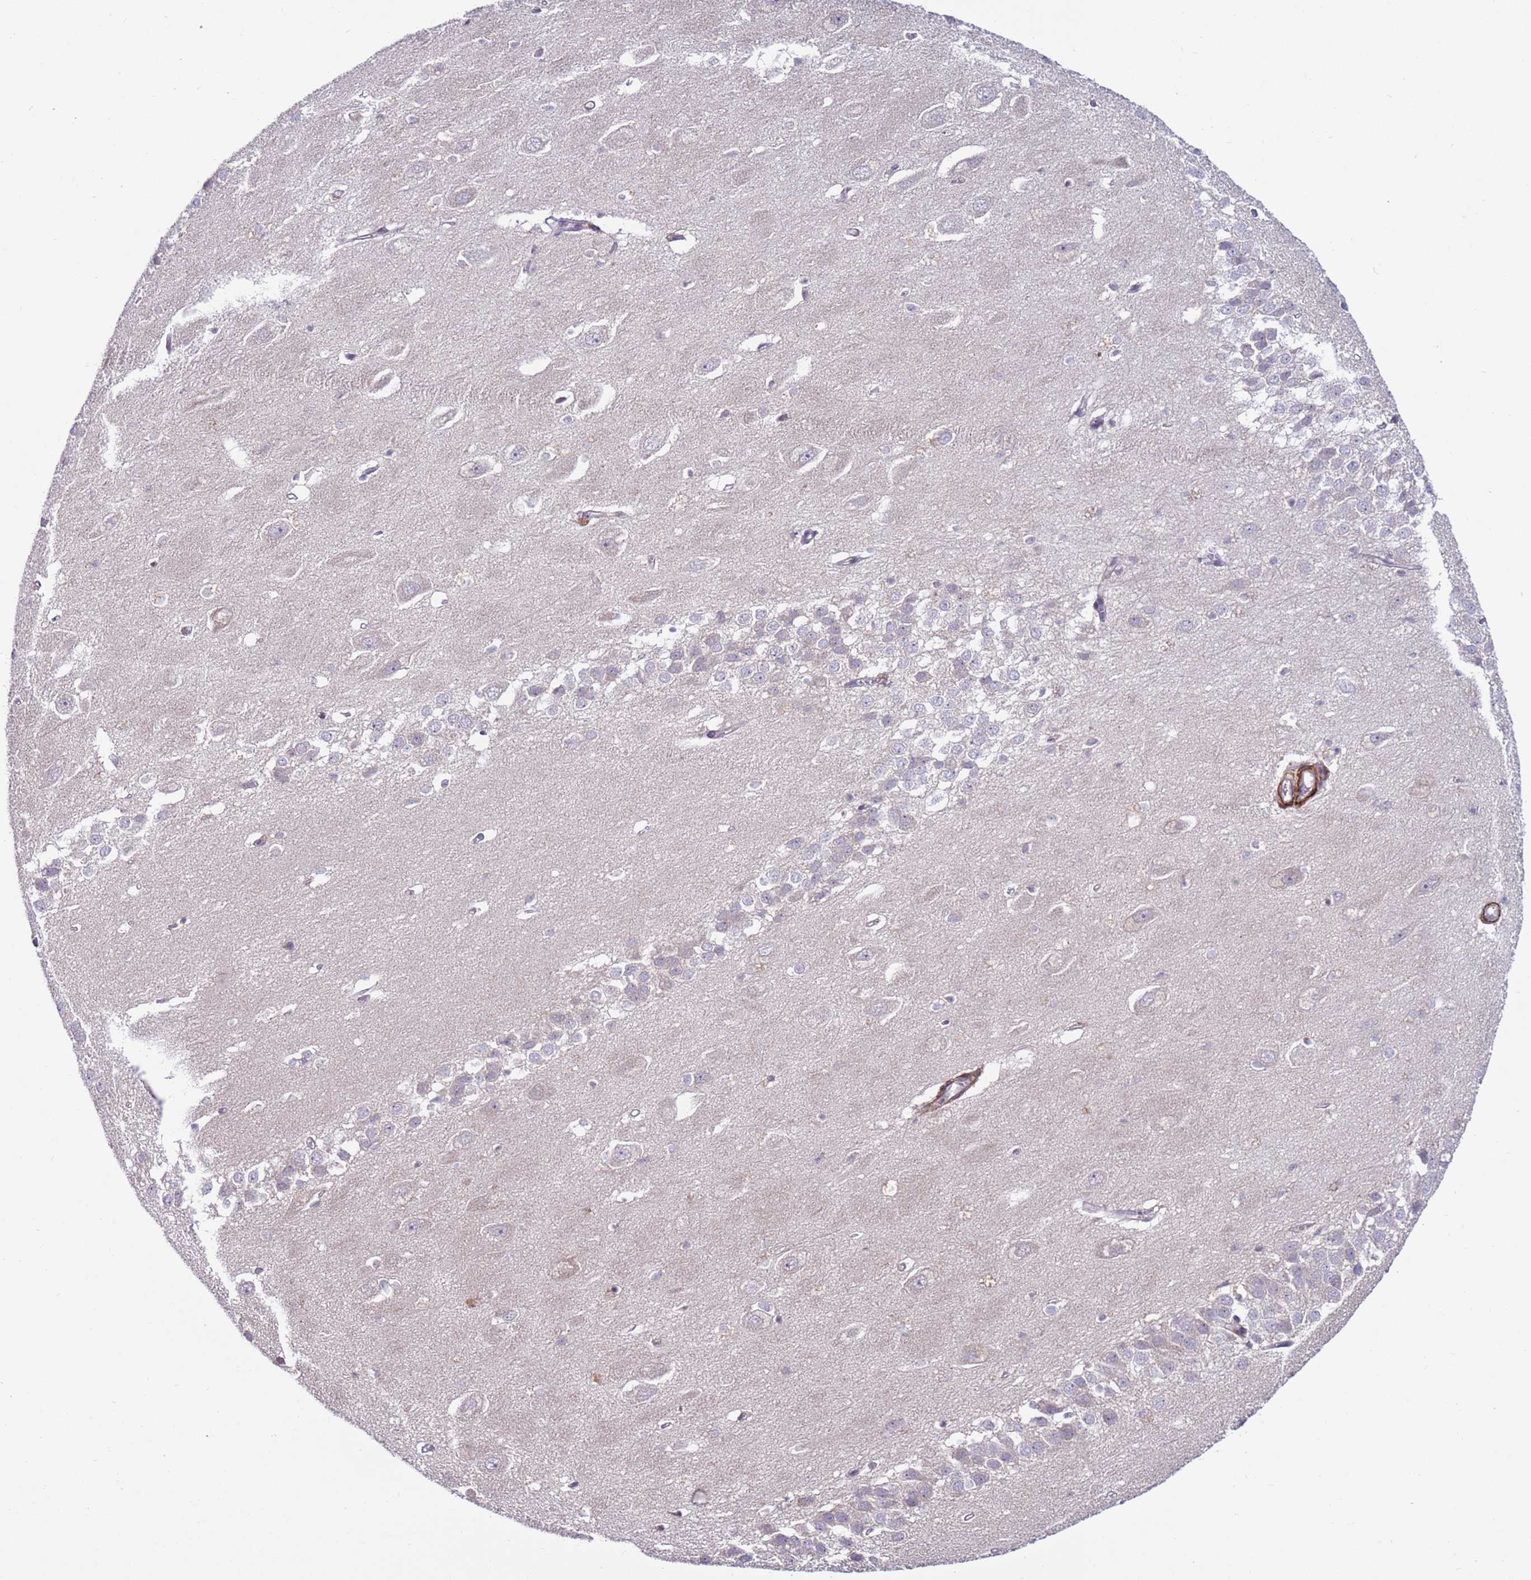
{"staining": {"intensity": "negative", "quantity": "none", "location": "none"}, "tissue": "hippocampus", "cell_type": "Glial cells", "image_type": "normal", "snomed": [{"axis": "morphology", "description": "Normal tissue, NOS"}, {"axis": "topography", "description": "Hippocampus"}], "caption": "A photomicrograph of hippocampus stained for a protein displays no brown staining in glial cells.", "gene": "SNAPC4", "patient": {"sex": "female", "age": 64}}